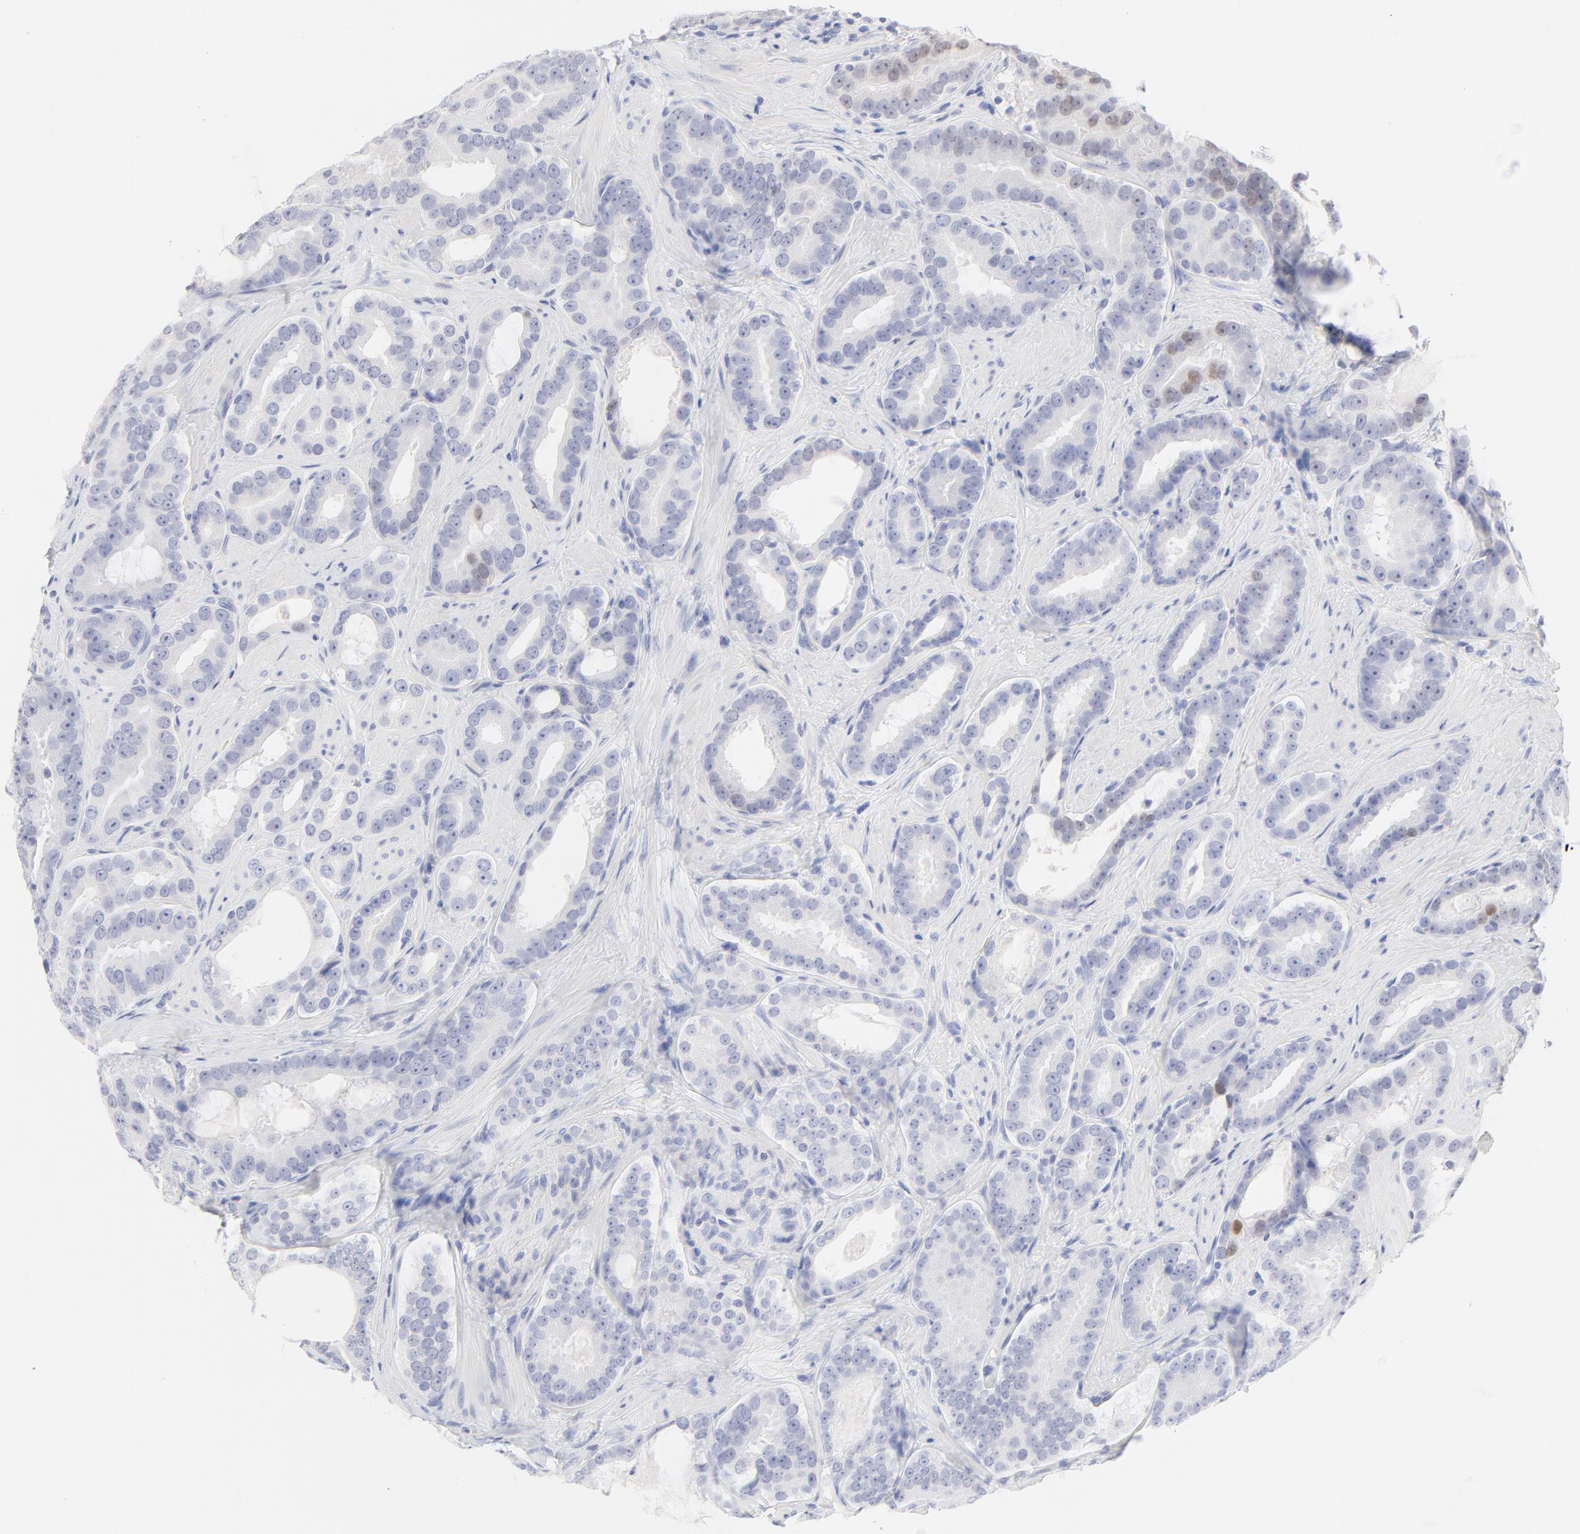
{"staining": {"intensity": "moderate", "quantity": "<25%", "location": "nuclear"}, "tissue": "prostate cancer", "cell_type": "Tumor cells", "image_type": "cancer", "snomed": [{"axis": "morphology", "description": "Adenocarcinoma, Low grade"}, {"axis": "topography", "description": "Prostate"}], "caption": "Low-grade adenocarcinoma (prostate) stained with immunohistochemistry (IHC) reveals moderate nuclear positivity in approximately <25% of tumor cells.", "gene": "ELF3", "patient": {"sex": "male", "age": 59}}